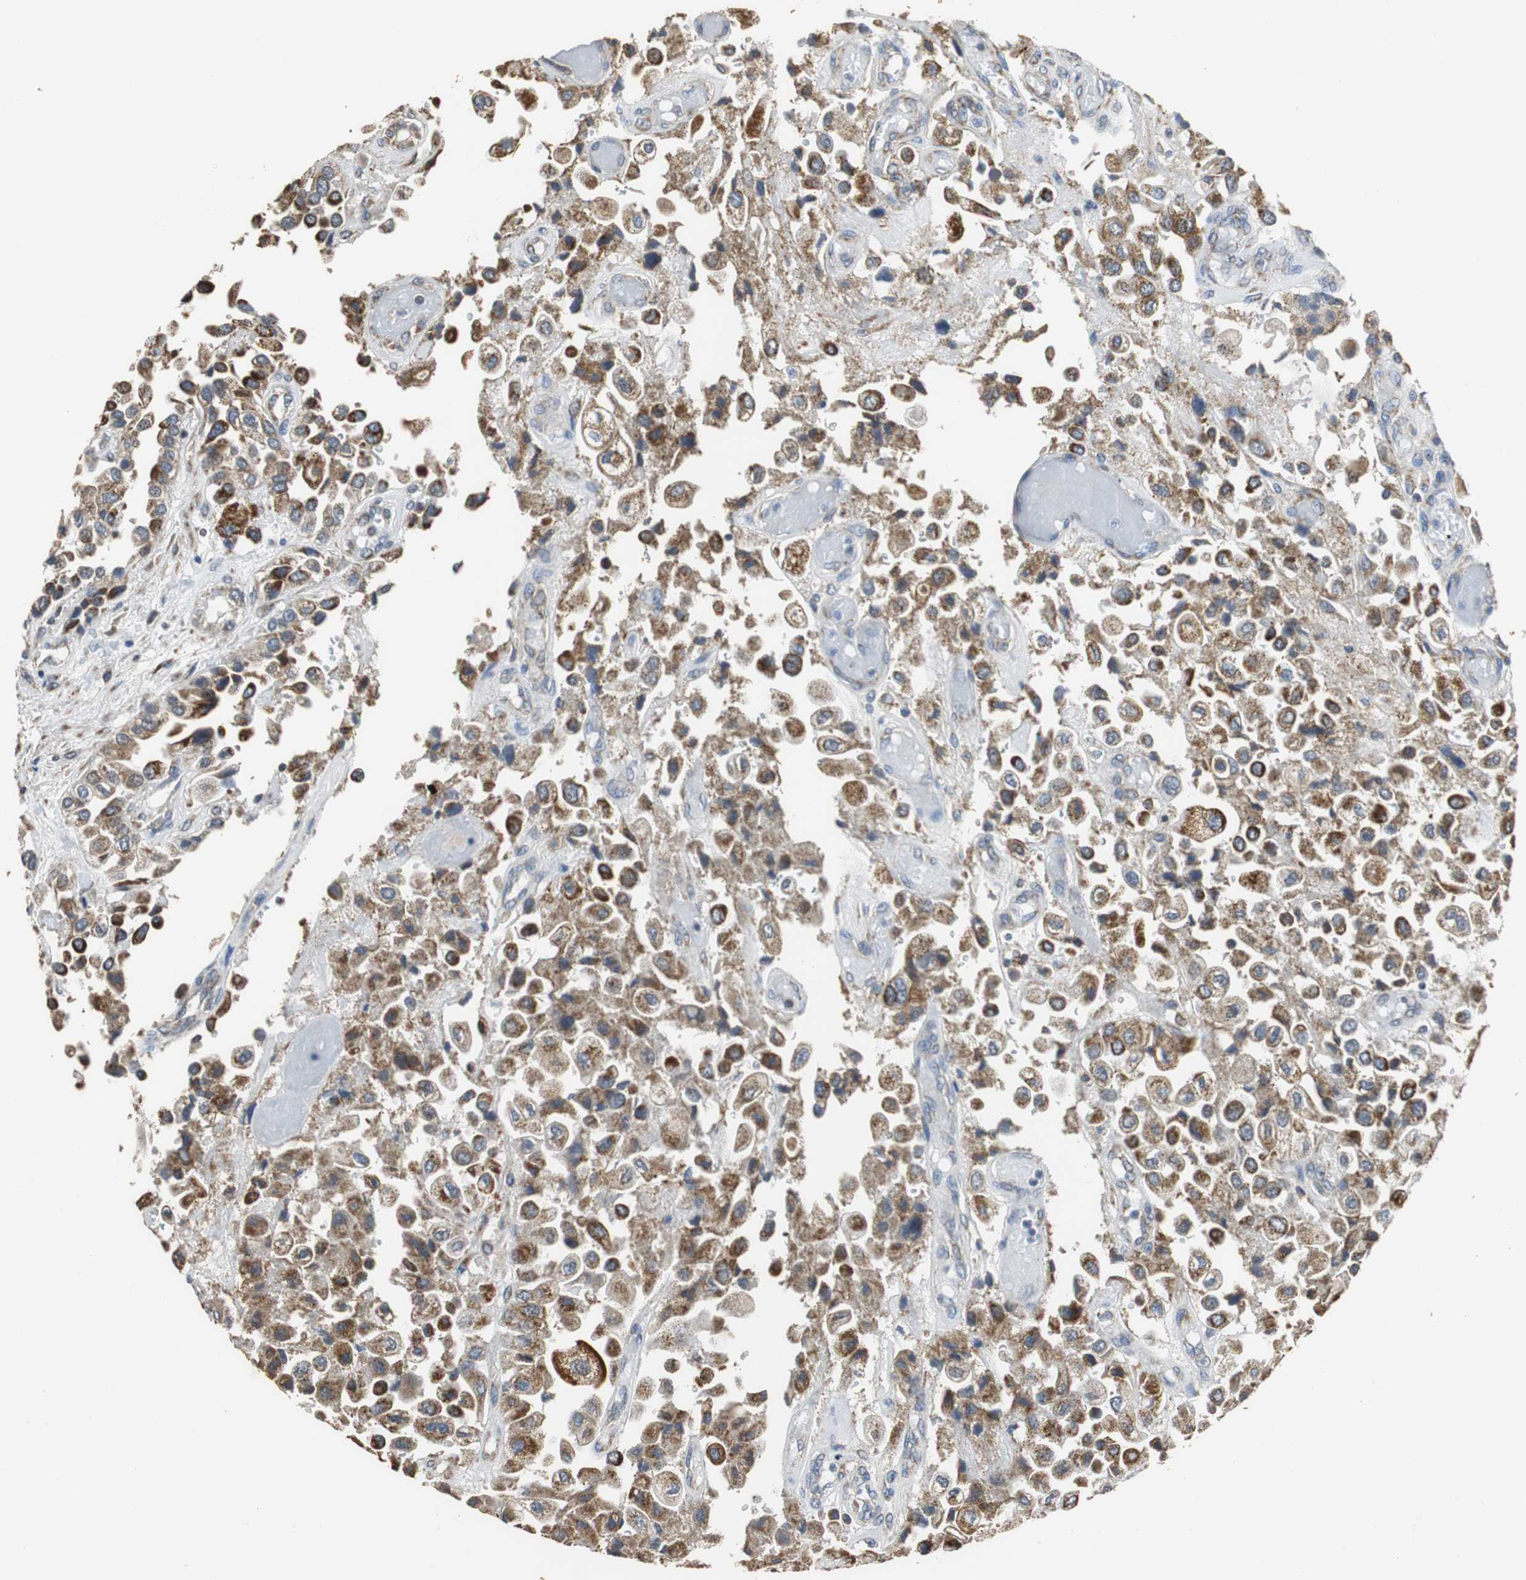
{"staining": {"intensity": "moderate", "quantity": ">75%", "location": "cytoplasmic/membranous"}, "tissue": "urothelial cancer", "cell_type": "Tumor cells", "image_type": "cancer", "snomed": [{"axis": "morphology", "description": "Urothelial carcinoma, High grade"}, {"axis": "topography", "description": "Urinary bladder"}], "caption": "Urothelial carcinoma (high-grade) stained for a protein (brown) displays moderate cytoplasmic/membranous positive staining in approximately >75% of tumor cells.", "gene": "HMGCL", "patient": {"sex": "female", "age": 64}}